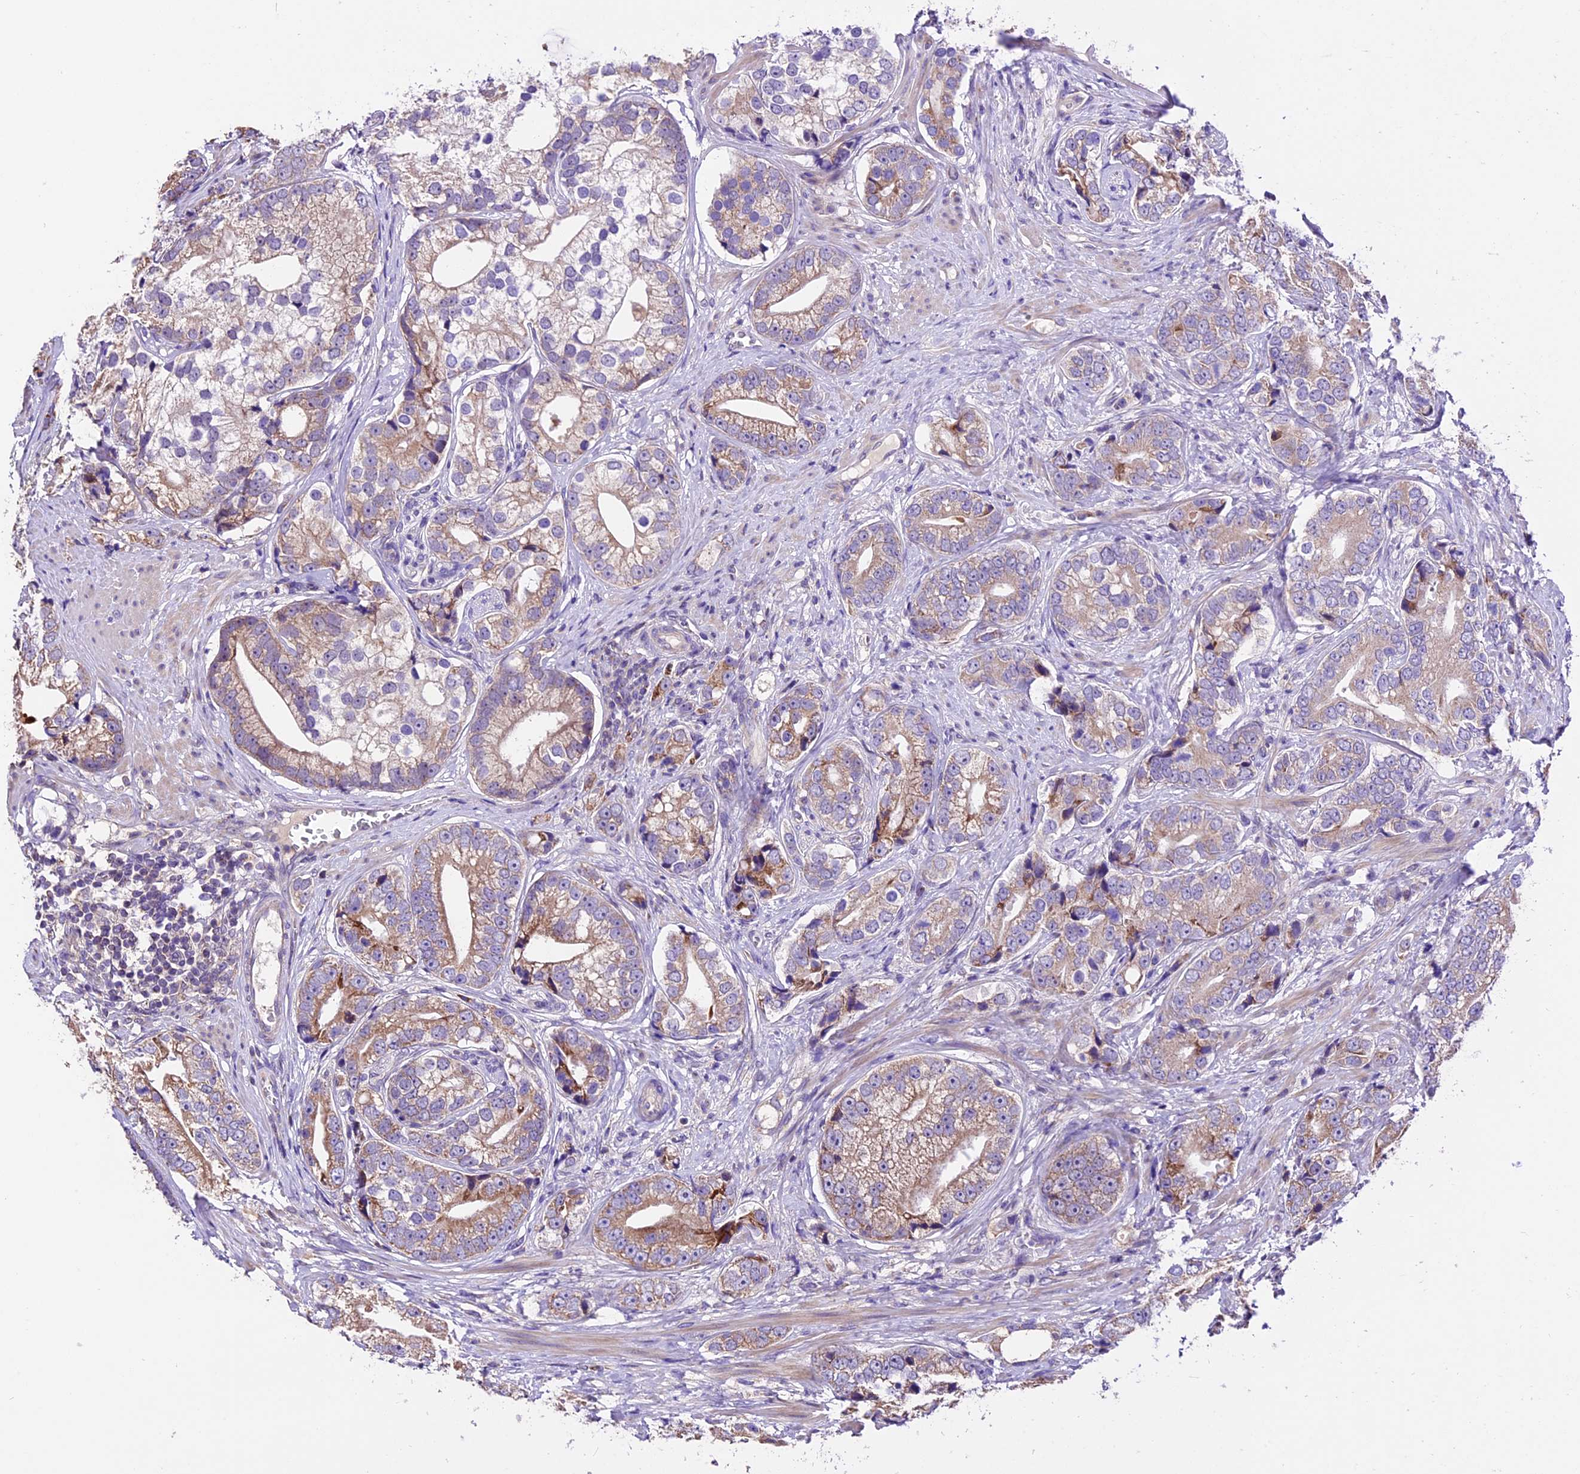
{"staining": {"intensity": "moderate", "quantity": "25%-75%", "location": "cytoplasmic/membranous"}, "tissue": "prostate cancer", "cell_type": "Tumor cells", "image_type": "cancer", "snomed": [{"axis": "morphology", "description": "Adenocarcinoma, High grade"}, {"axis": "topography", "description": "Prostate"}], "caption": "This is a micrograph of immunohistochemistry staining of high-grade adenocarcinoma (prostate), which shows moderate staining in the cytoplasmic/membranous of tumor cells.", "gene": "DDX28", "patient": {"sex": "male", "age": 75}}